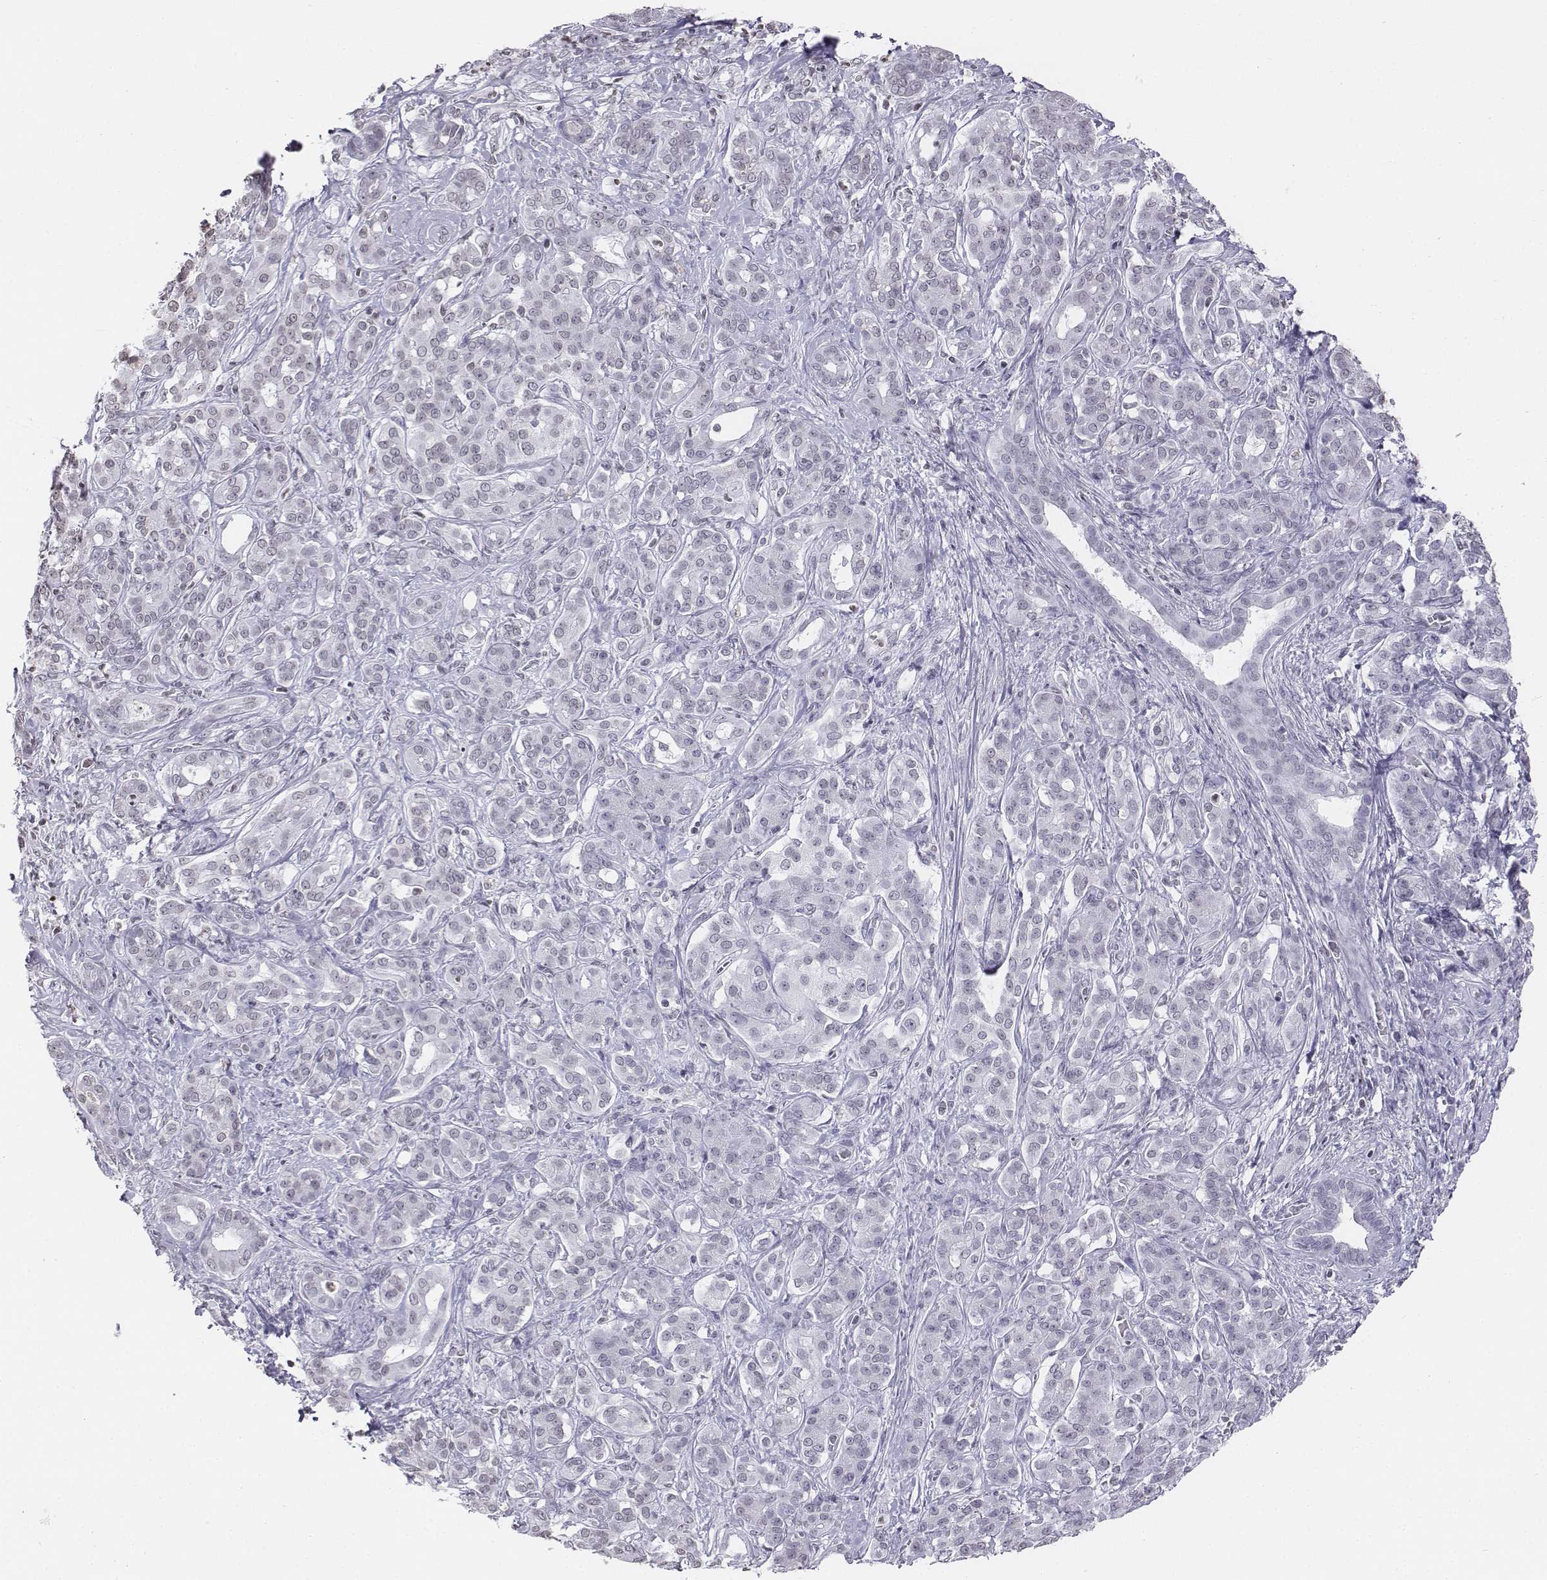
{"staining": {"intensity": "negative", "quantity": "none", "location": "none"}, "tissue": "pancreatic cancer", "cell_type": "Tumor cells", "image_type": "cancer", "snomed": [{"axis": "morphology", "description": "Normal tissue, NOS"}, {"axis": "morphology", "description": "Inflammation, NOS"}, {"axis": "morphology", "description": "Adenocarcinoma, NOS"}, {"axis": "topography", "description": "Pancreas"}], "caption": "The immunohistochemistry micrograph has no significant staining in tumor cells of adenocarcinoma (pancreatic) tissue.", "gene": "BARHL1", "patient": {"sex": "male", "age": 57}}